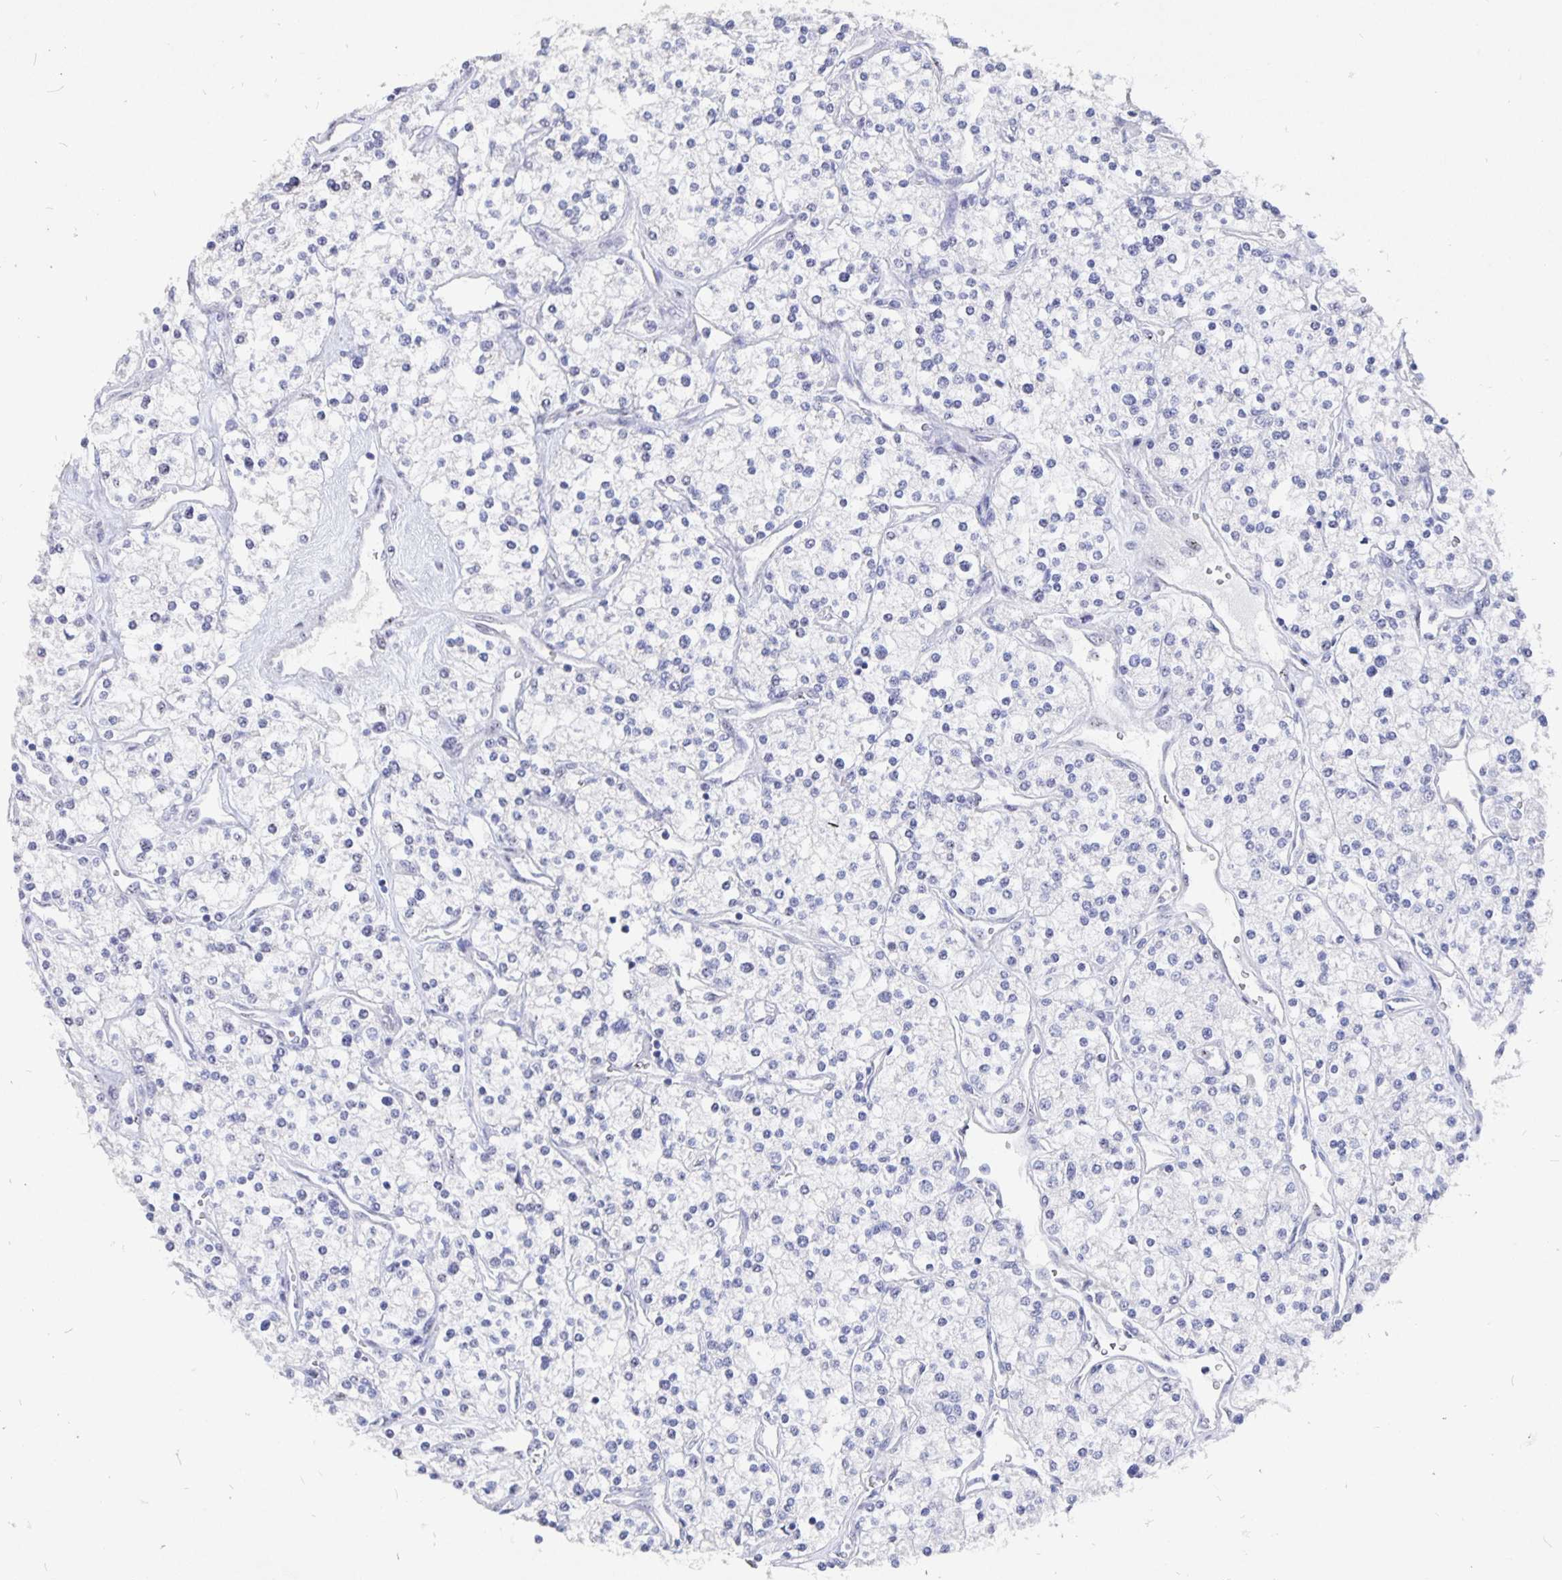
{"staining": {"intensity": "negative", "quantity": "none", "location": "none"}, "tissue": "renal cancer", "cell_type": "Tumor cells", "image_type": "cancer", "snomed": [{"axis": "morphology", "description": "Adenocarcinoma, NOS"}, {"axis": "topography", "description": "Kidney"}], "caption": "Adenocarcinoma (renal) was stained to show a protein in brown. There is no significant expression in tumor cells.", "gene": "SMOC1", "patient": {"sex": "male", "age": 80}}